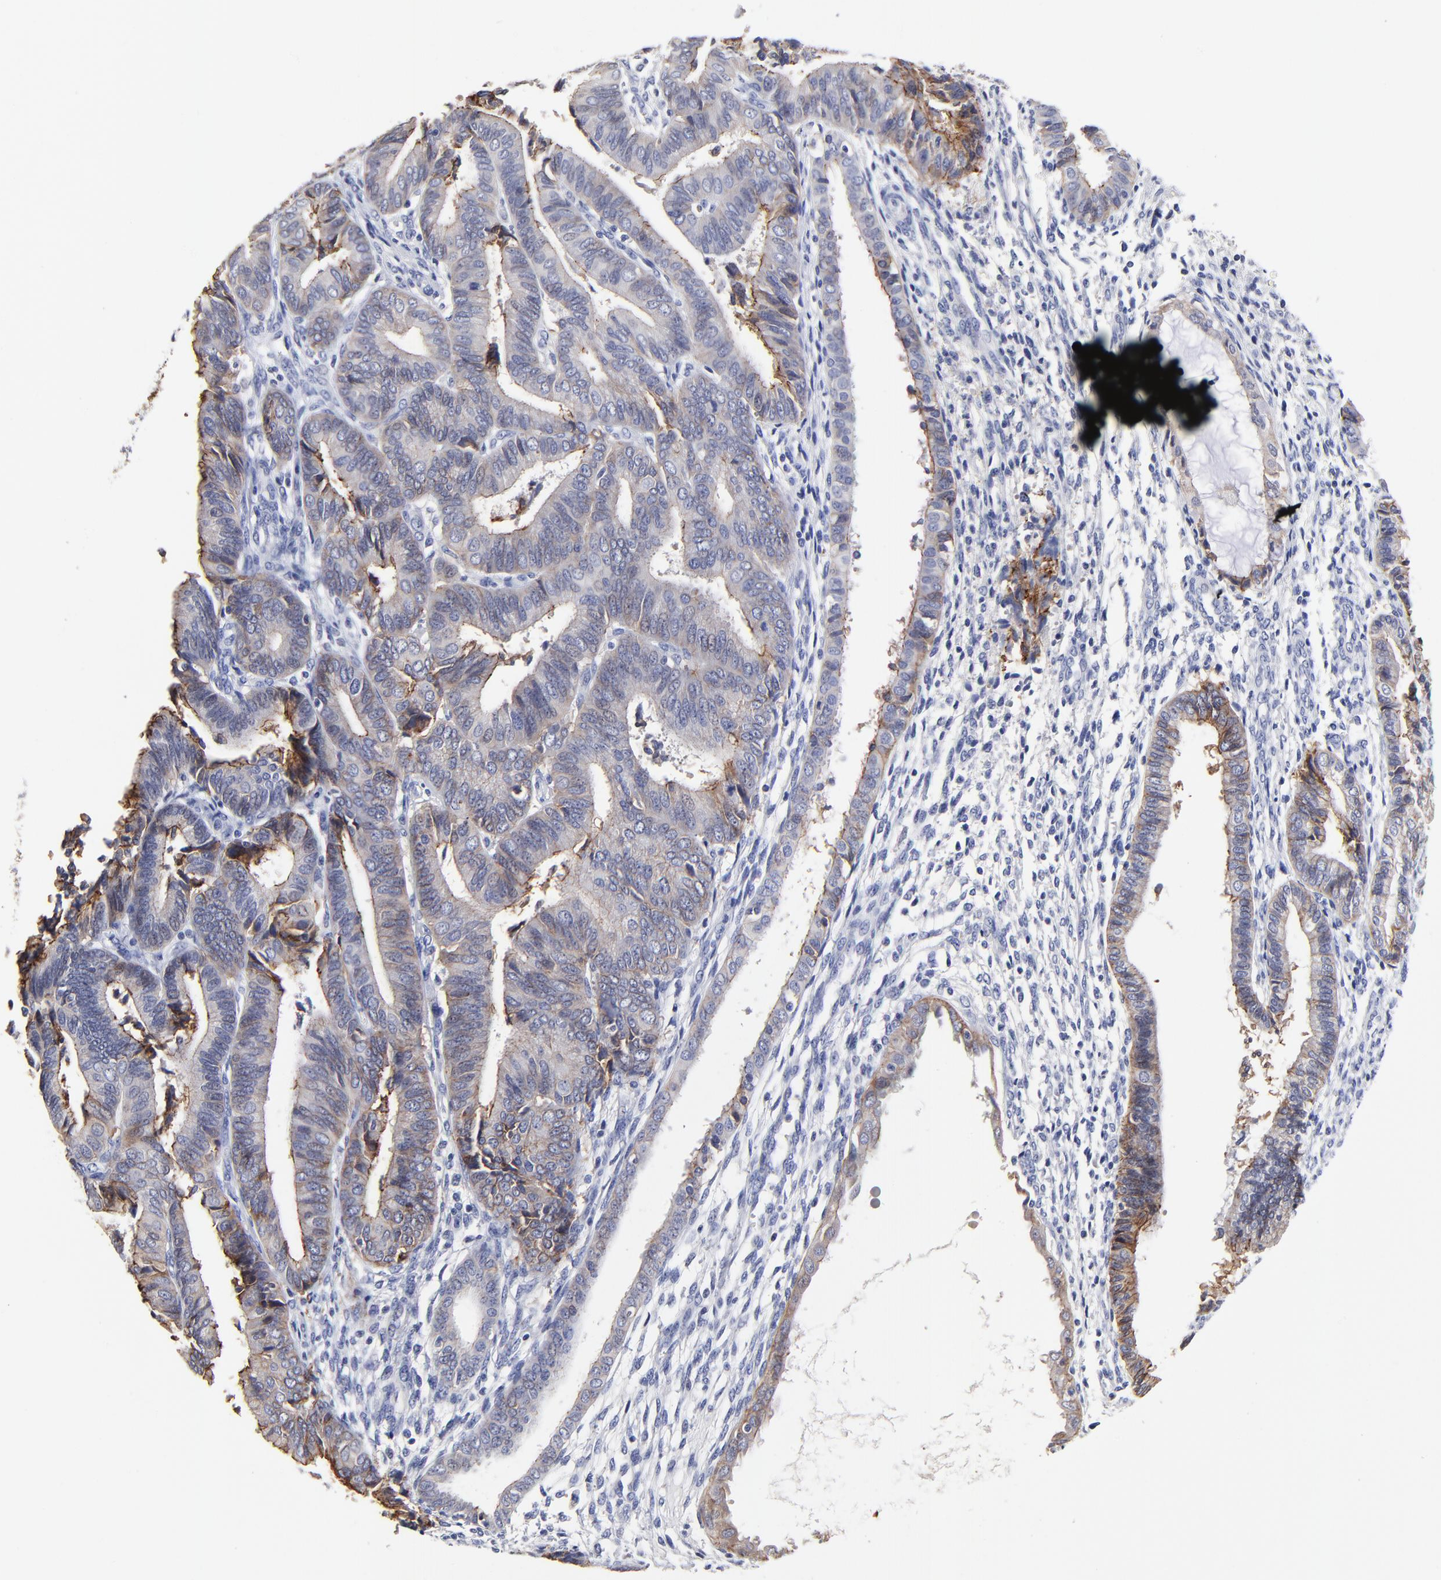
{"staining": {"intensity": "negative", "quantity": "none", "location": "none"}, "tissue": "endometrial cancer", "cell_type": "Tumor cells", "image_type": "cancer", "snomed": [{"axis": "morphology", "description": "Adenocarcinoma, NOS"}, {"axis": "topography", "description": "Endometrium"}], "caption": "Immunohistochemistry (IHC) of human endometrial cancer (adenocarcinoma) displays no positivity in tumor cells.", "gene": "CXADR", "patient": {"sex": "female", "age": 63}}